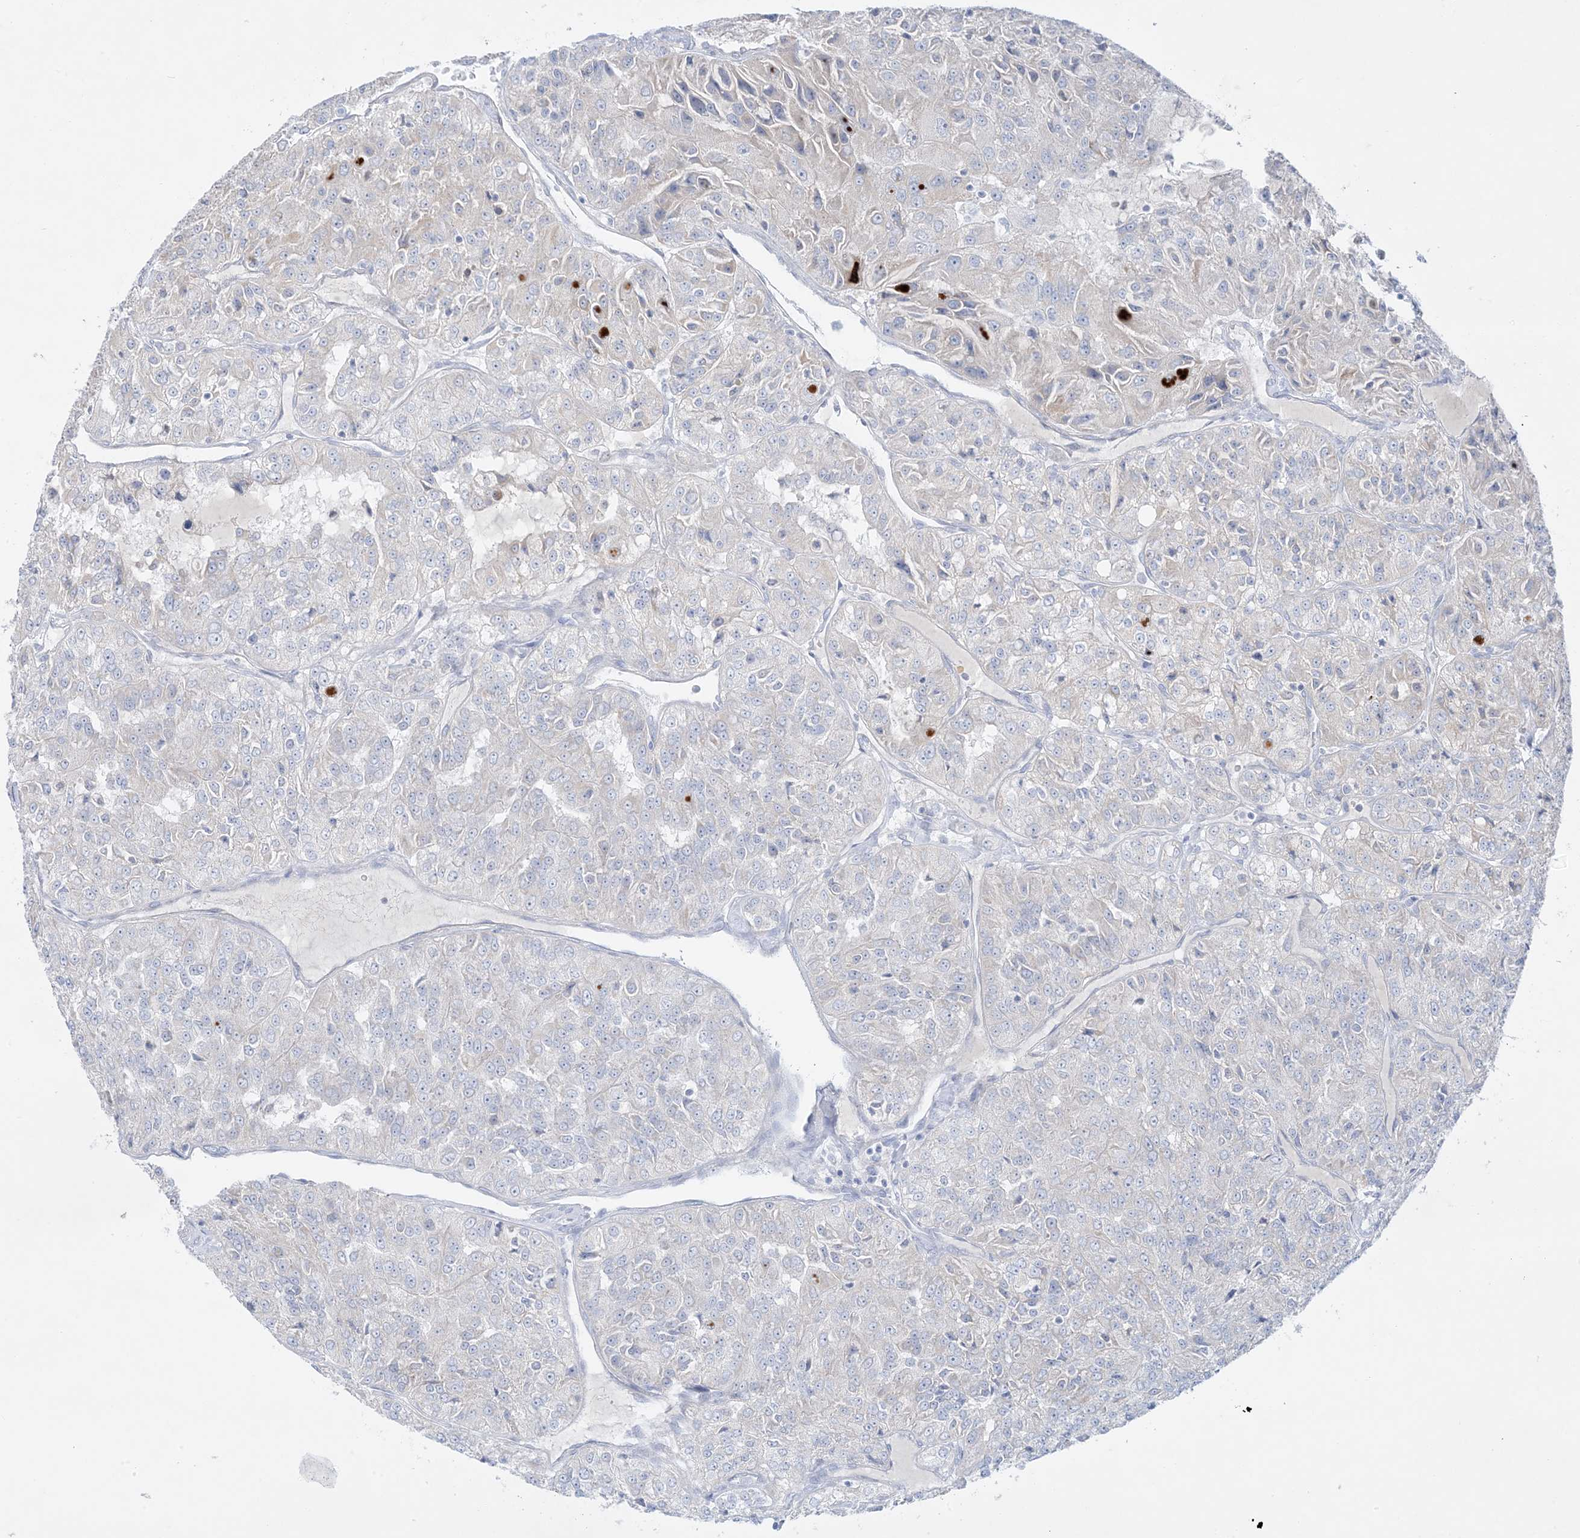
{"staining": {"intensity": "negative", "quantity": "none", "location": "none"}, "tissue": "renal cancer", "cell_type": "Tumor cells", "image_type": "cancer", "snomed": [{"axis": "morphology", "description": "Adenocarcinoma, NOS"}, {"axis": "topography", "description": "Kidney"}], "caption": "Histopathology image shows no significant protein expression in tumor cells of renal cancer. (DAB (3,3'-diaminobenzidine) immunohistochemistry with hematoxylin counter stain).", "gene": "FAM184A", "patient": {"sex": "female", "age": 63}}